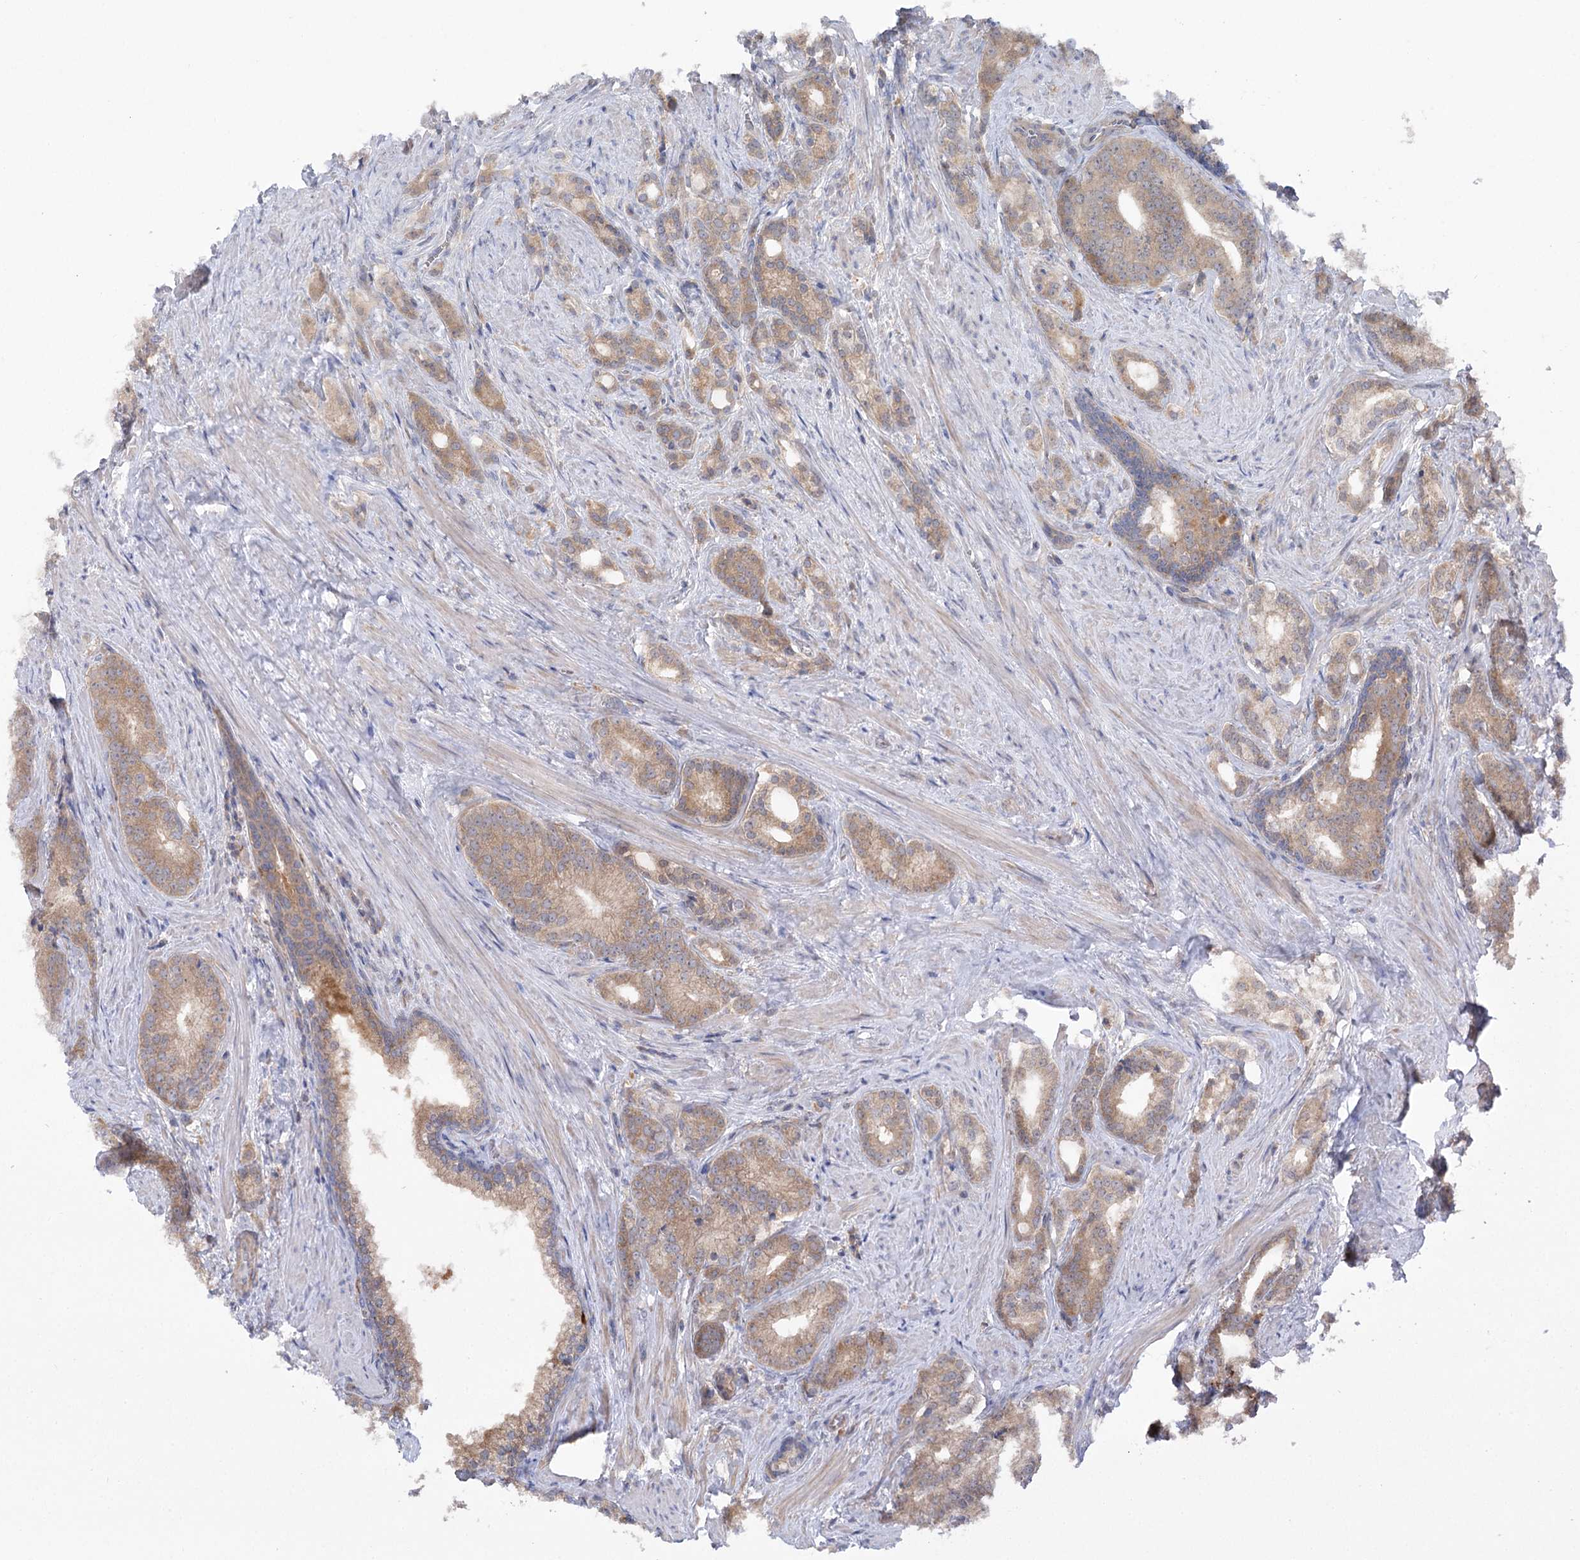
{"staining": {"intensity": "moderate", "quantity": ">75%", "location": "cytoplasmic/membranous"}, "tissue": "prostate cancer", "cell_type": "Tumor cells", "image_type": "cancer", "snomed": [{"axis": "morphology", "description": "Adenocarcinoma, Low grade"}, {"axis": "topography", "description": "Prostate"}], "caption": "Brown immunohistochemical staining in prostate cancer (low-grade adenocarcinoma) reveals moderate cytoplasmic/membranous staining in approximately >75% of tumor cells.", "gene": "VPS37B", "patient": {"sex": "male", "age": 71}}